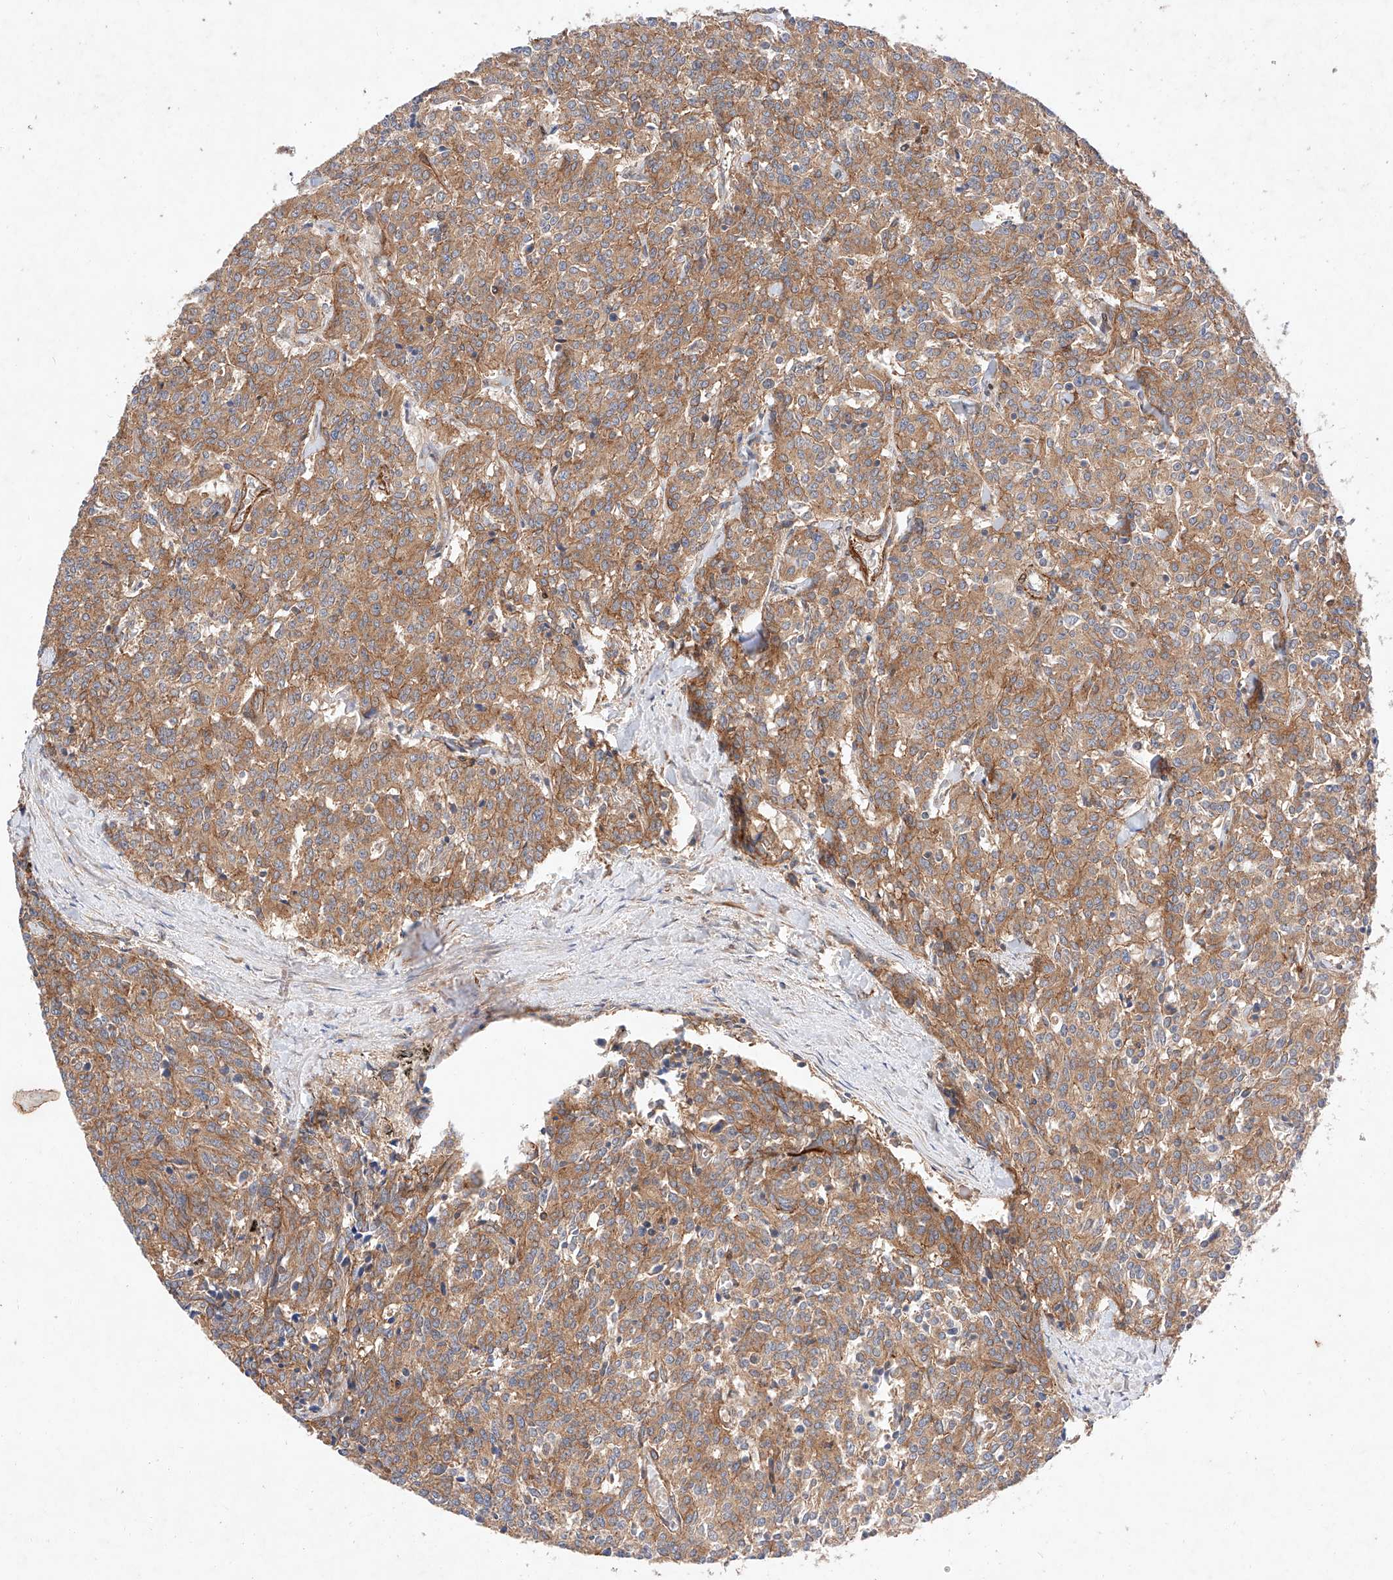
{"staining": {"intensity": "moderate", "quantity": ">75%", "location": "cytoplasmic/membranous"}, "tissue": "carcinoid", "cell_type": "Tumor cells", "image_type": "cancer", "snomed": [{"axis": "morphology", "description": "Carcinoid, malignant, NOS"}, {"axis": "topography", "description": "Lung"}], "caption": "Immunohistochemical staining of malignant carcinoid exhibits medium levels of moderate cytoplasmic/membranous expression in approximately >75% of tumor cells. (DAB (3,3'-diaminobenzidine) = brown stain, brightfield microscopy at high magnification).", "gene": "RAB23", "patient": {"sex": "female", "age": 46}}